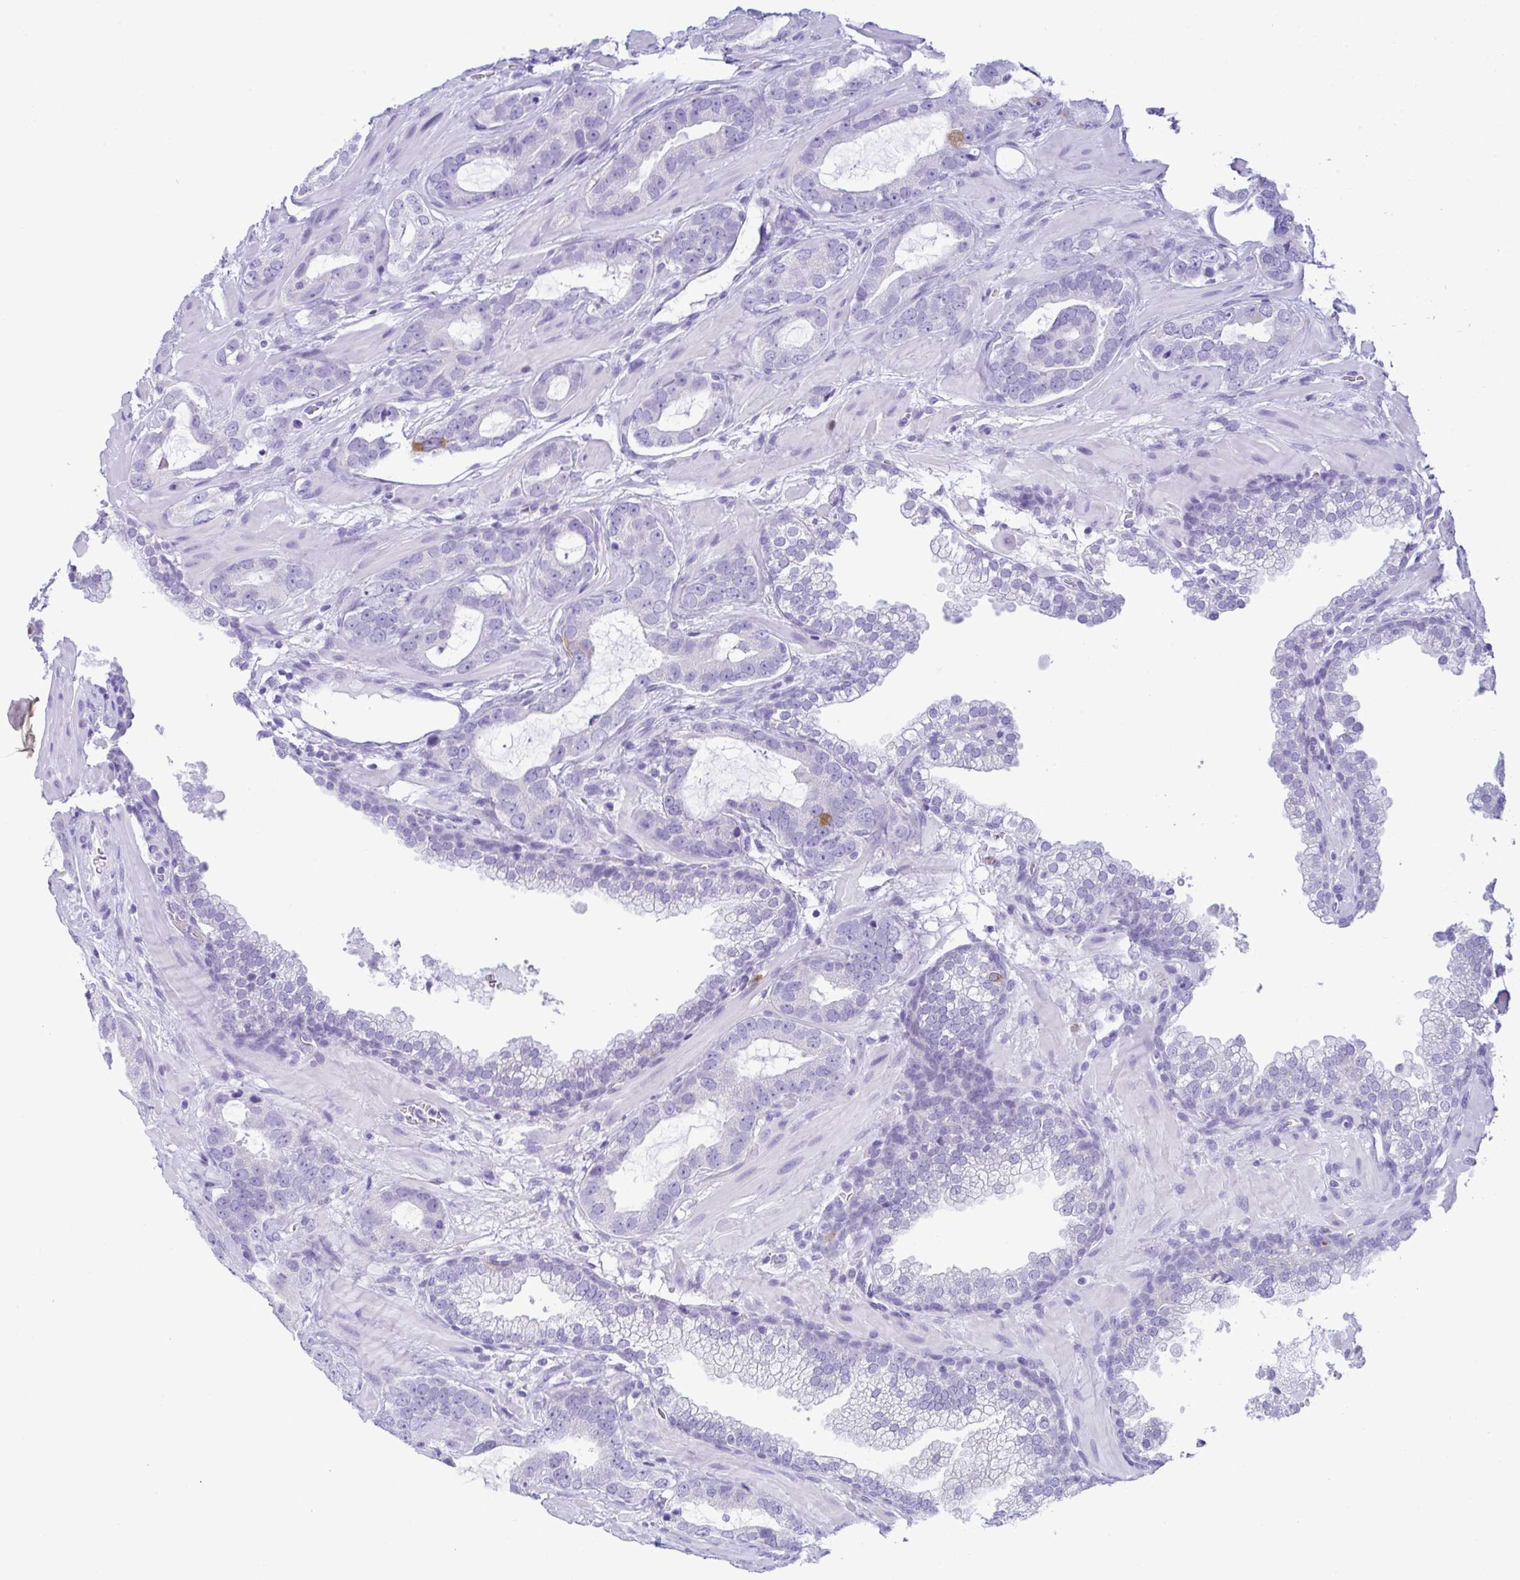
{"staining": {"intensity": "negative", "quantity": "none", "location": "none"}, "tissue": "prostate cancer", "cell_type": "Tumor cells", "image_type": "cancer", "snomed": [{"axis": "morphology", "description": "Adenocarcinoma, Low grade"}, {"axis": "topography", "description": "Prostate"}], "caption": "This photomicrograph is of prostate adenocarcinoma (low-grade) stained with immunohistochemistry to label a protein in brown with the nuclei are counter-stained blue. There is no staining in tumor cells.", "gene": "RRM2", "patient": {"sex": "male", "age": 62}}